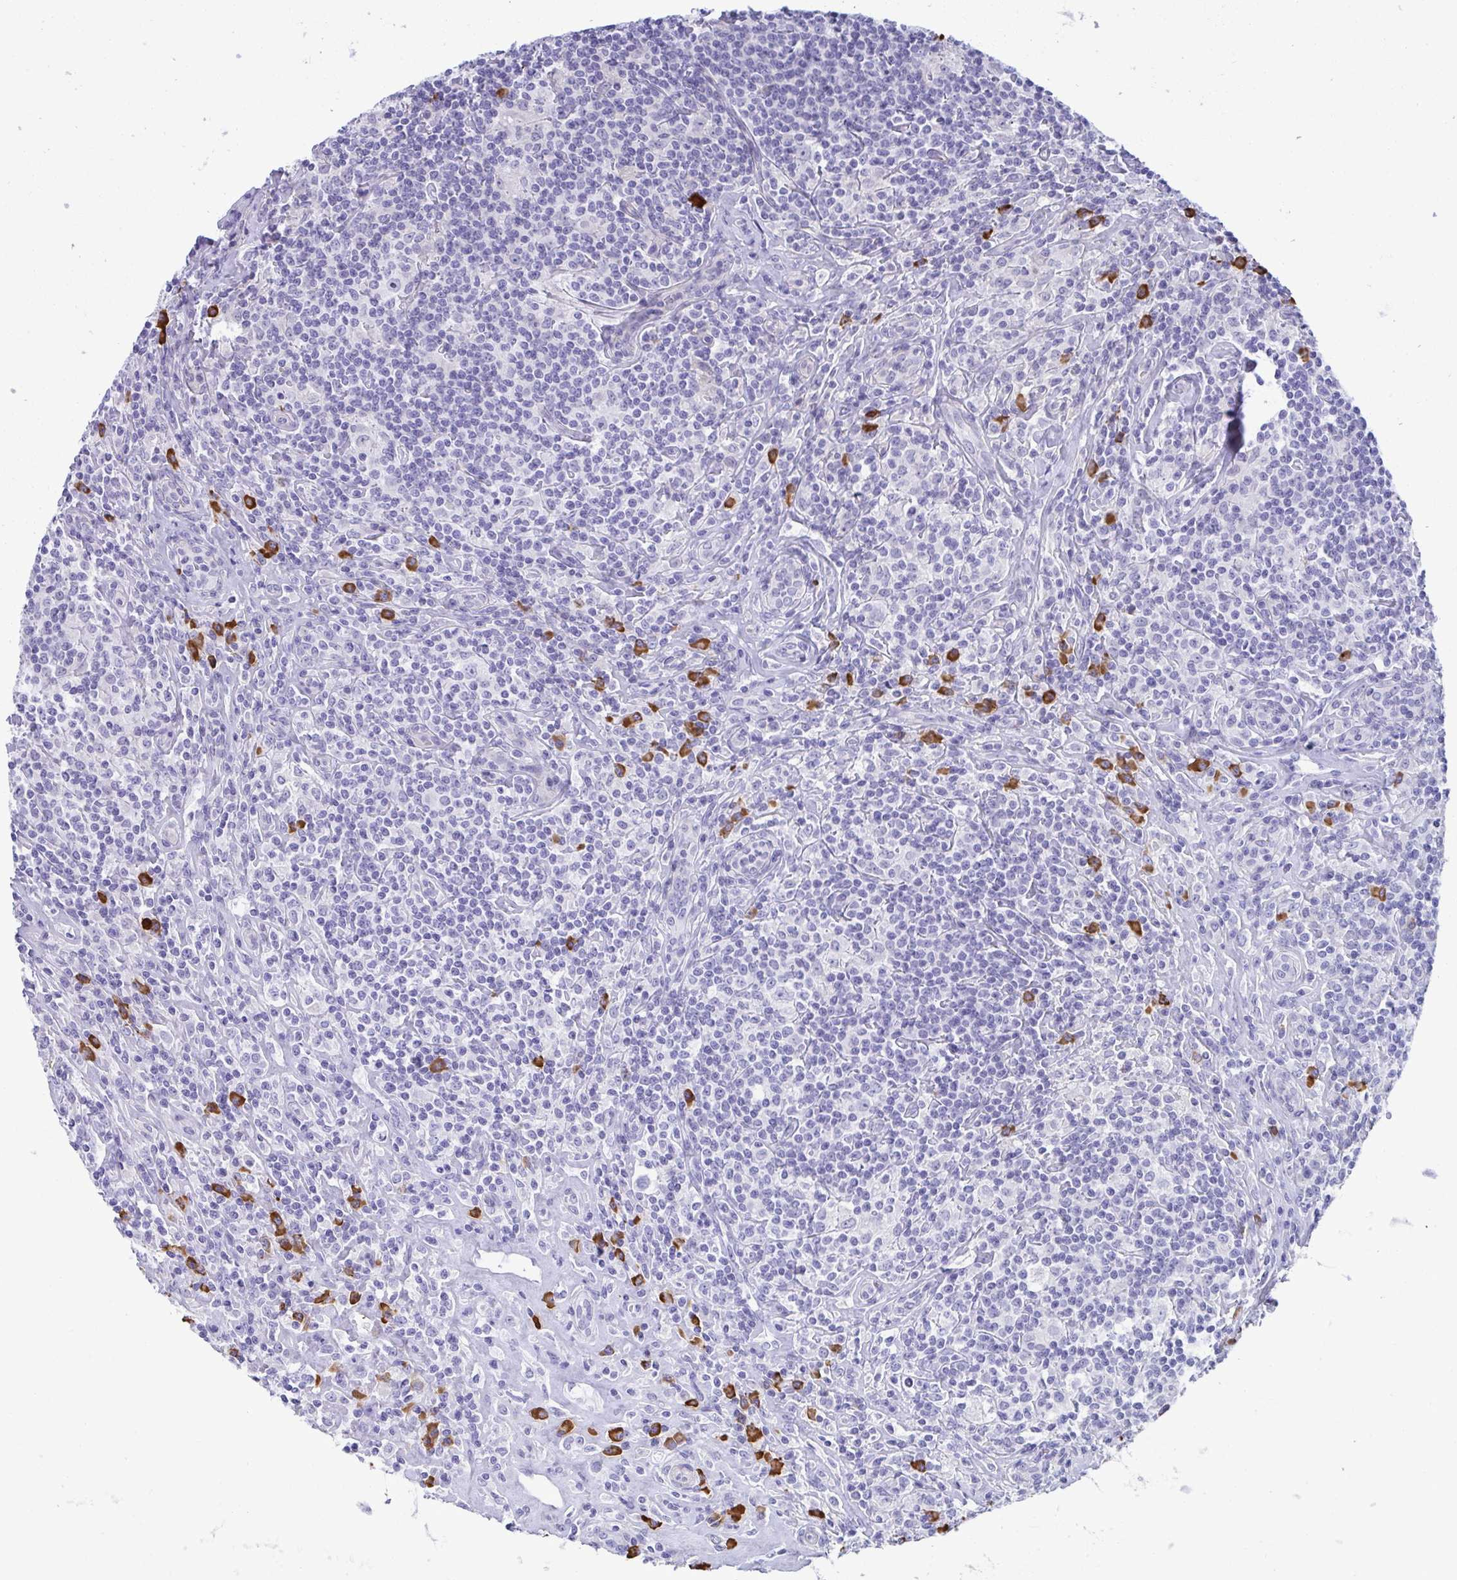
{"staining": {"intensity": "negative", "quantity": "none", "location": "none"}, "tissue": "lymphoma", "cell_type": "Tumor cells", "image_type": "cancer", "snomed": [{"axis": "morphology", "description": "Hodgkin's disease, NOS"}, {"axis": "morphology", "description": "Hodgkin's lymphoma, nodular sclerosis"}, {"axis": "topography", "description": "Lymph node"}], "caption": "Photomicrograph shows no significant protein positivity in tumor cells of Hodgkin's disease. Brightfield microscopy of immunohistochemistry (IHC) stained with DAB (brown) and hematoxylin (blue), captured at high magnification.", "gene": "PUS7L", "patient": {"sex": "female", "age": 10}}